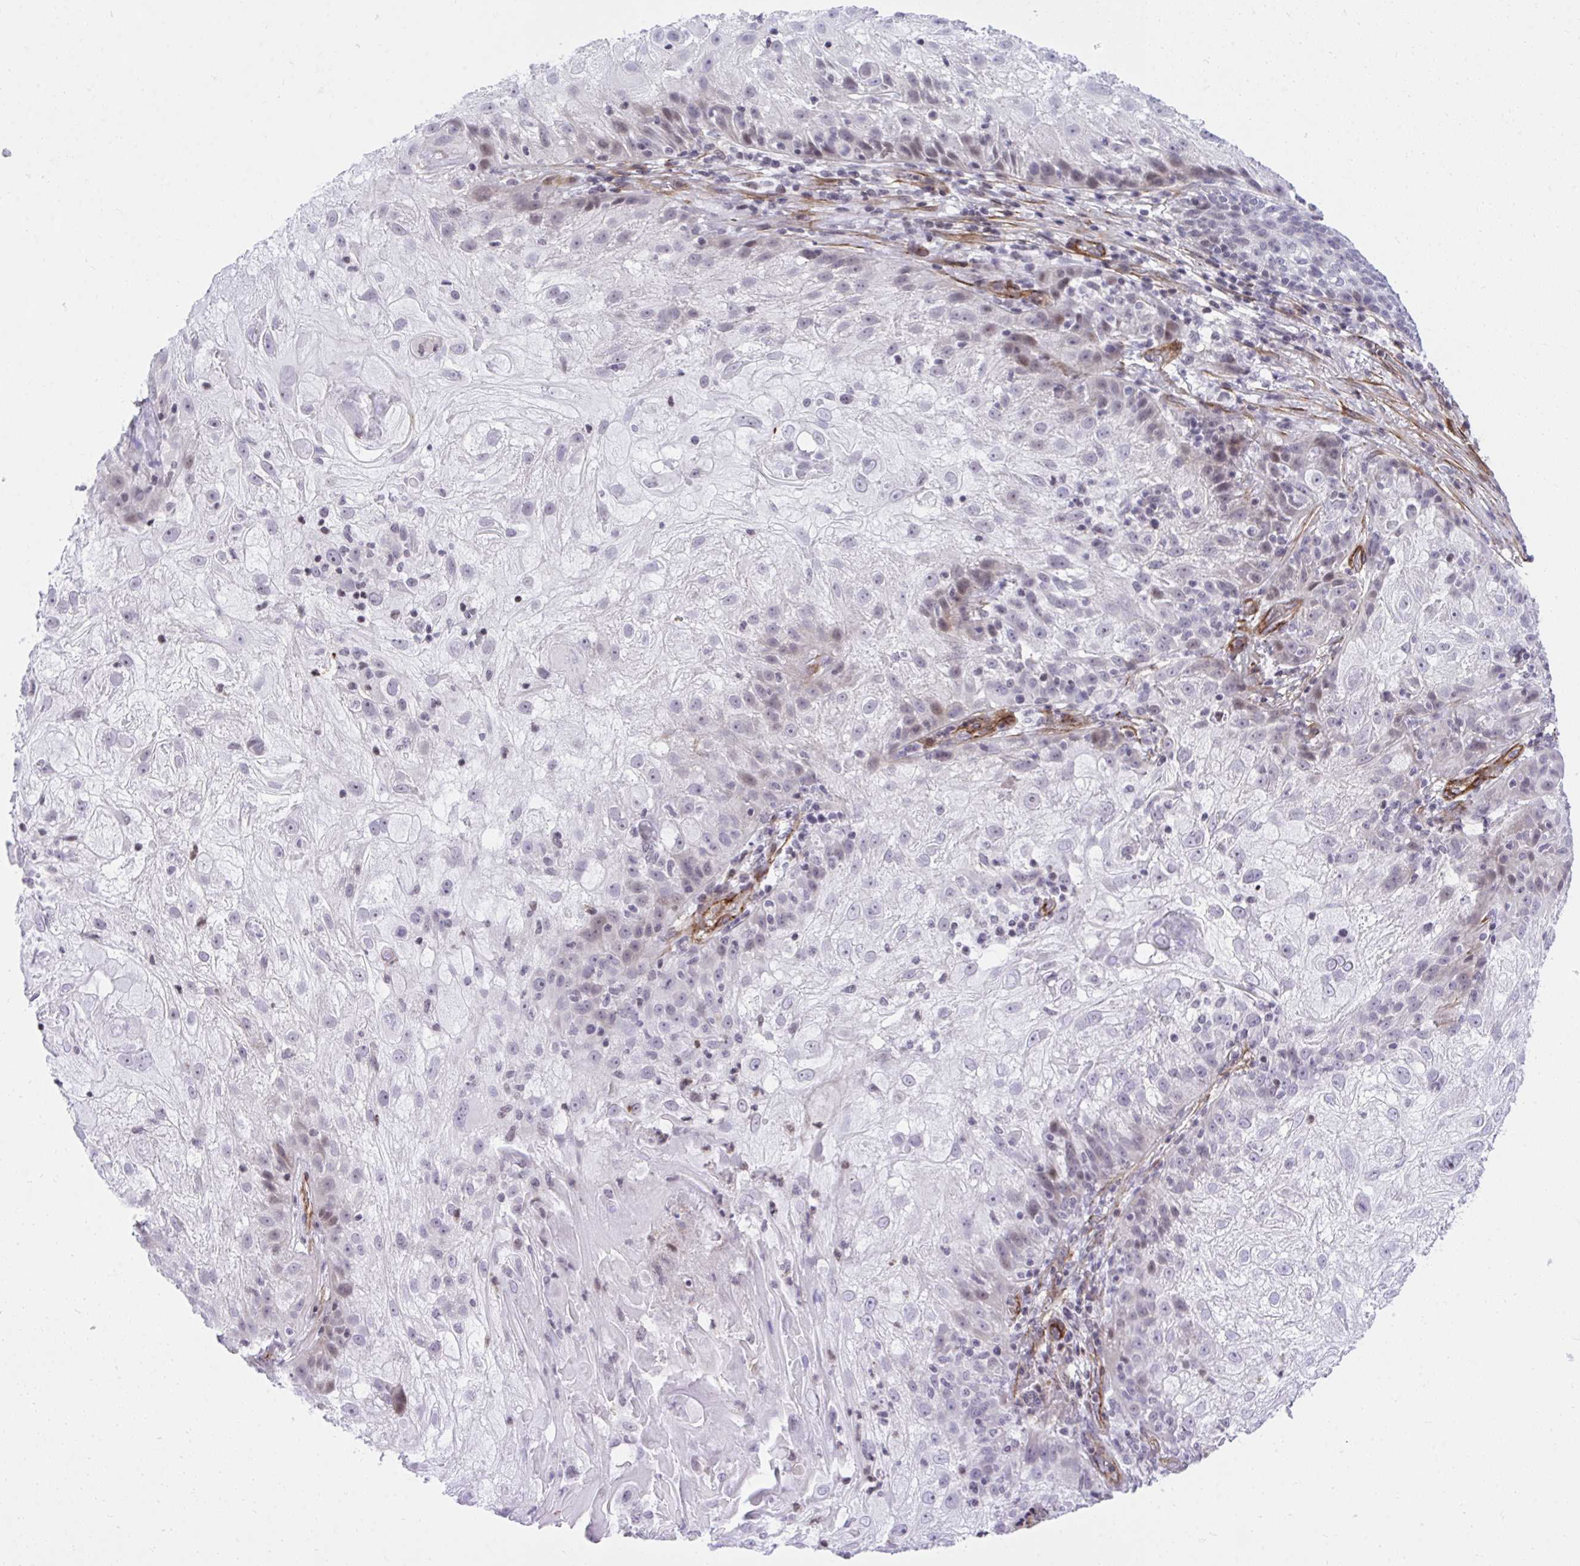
{"staining": {"intensity": "moderate", "quantity": "<25%", "location": "nuclear"}, "tissue": "skin cancer", "cell_type": "Tumor cells", "image_type": "cancer", "snomed": [{"axis": "morphology", "description": "Normal tissue, NOS"}, {"axis": "morphology", "description": "Squamous cell carcinoma, NOS"}, {"axis": "topography", "description": "Skin"}], "caption": "This histopathology image exhibits immunohistochemistry (IHC) staining of squamous cell carcinoma (skin), with low moderate nuclear positivity in about <25% of tumor cells.", "gene": "KCNN4", "patient": {"sex": "female", "age": 83}}